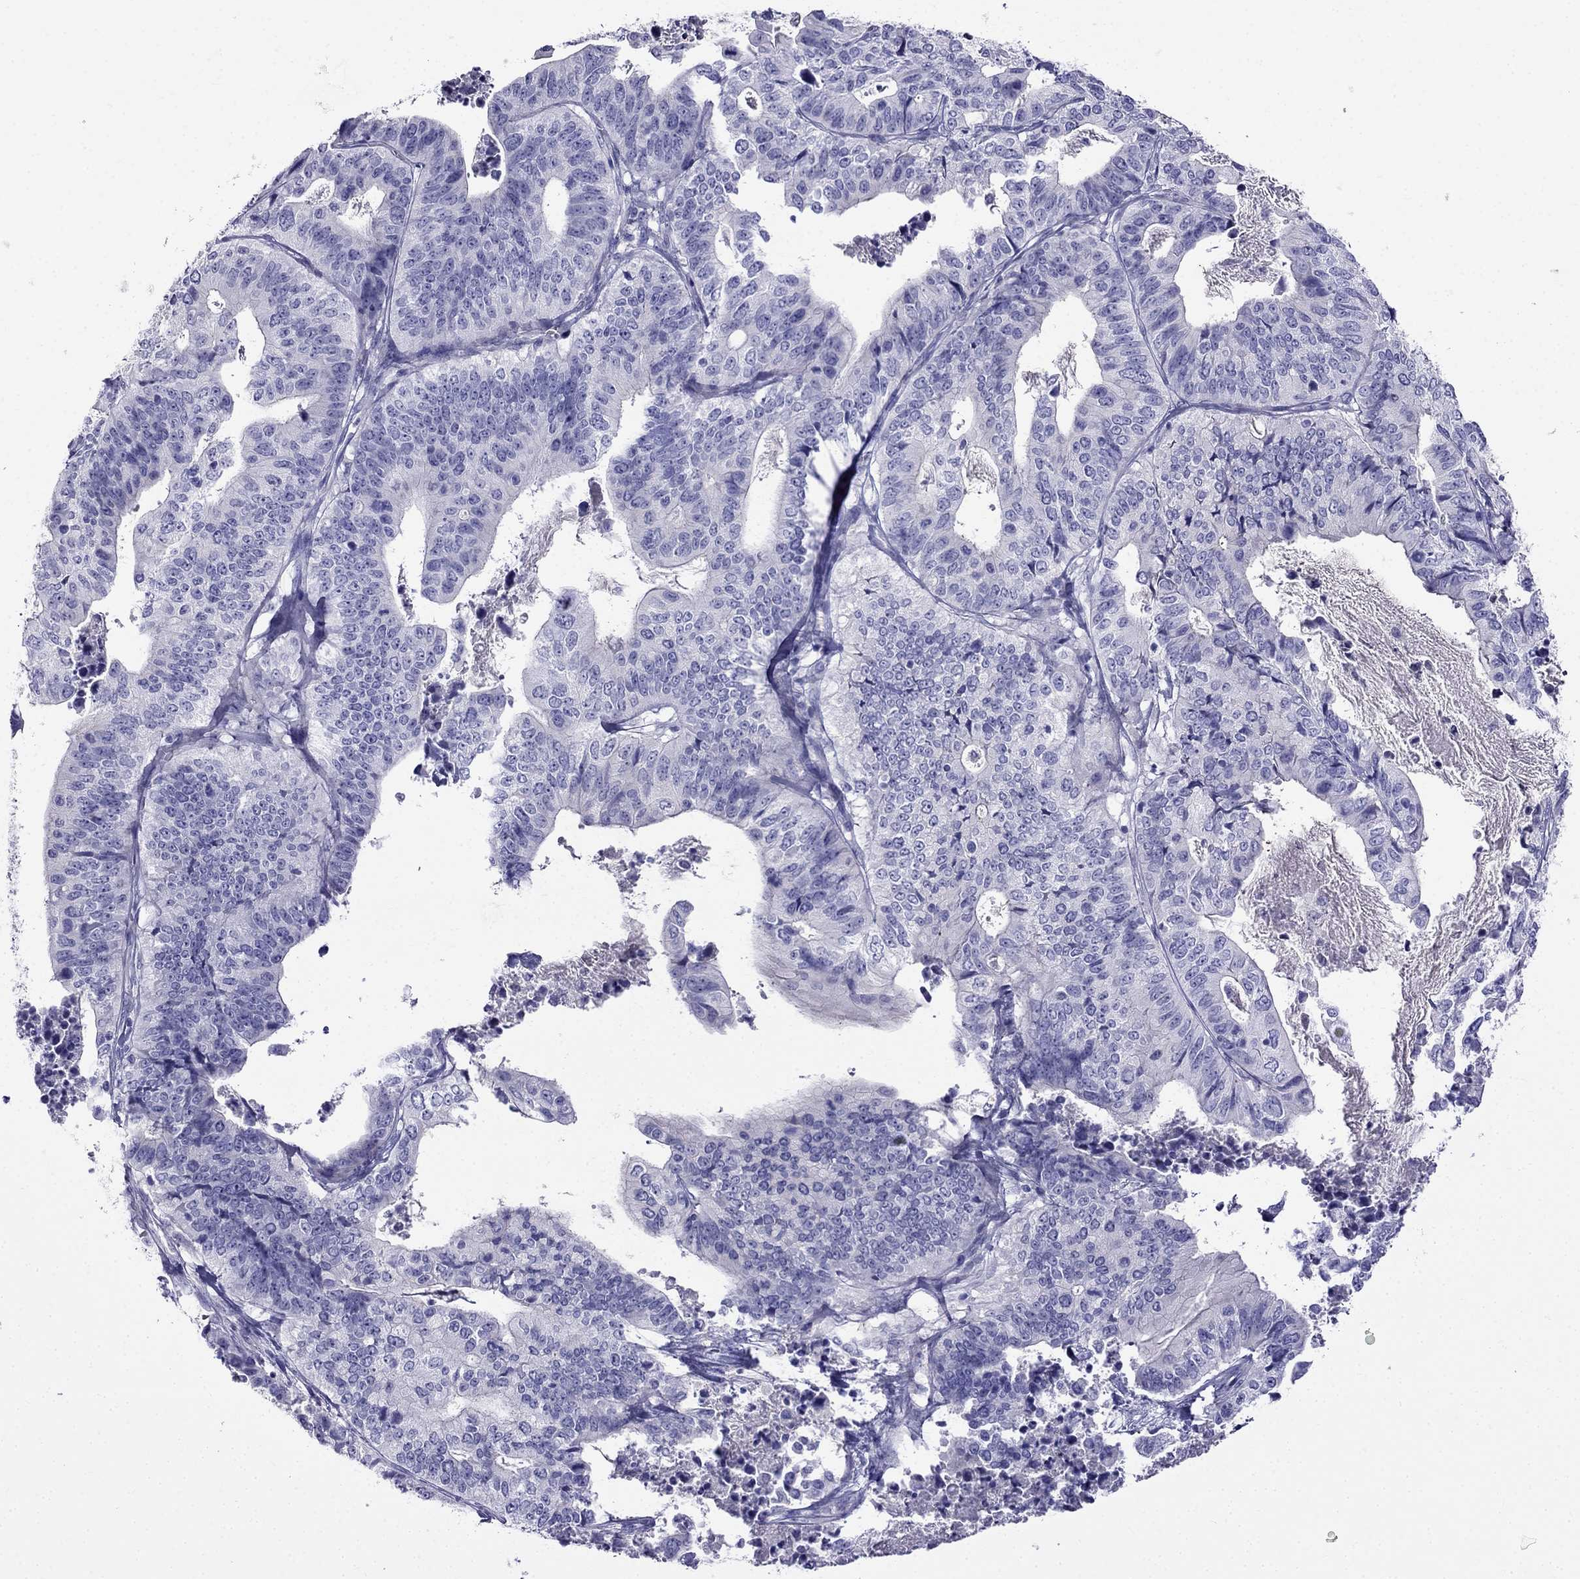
{"staining": {"intensity": "negative", "quantity": "none", "location": "none"}, "tissue": "stomach cancer", "cell_type": "Tumor cells", "image_type": "cancer", "snomed": [{"axis": "morphology", "description": "Adenocarcinoma, NOS"}, {"axis": "topography", "description": "Stomach, upper"}], "caption": "Protein analysis of stomach cancer (adenocarcinoma) exhibits no significant positivity in tumor cells. (DAB (3,3'-diaminobenzidine) immunohistochemistry (IHC) visualized using brightfield microscopy, high magnification).", "gene": "PATE1", "patient": {"sex": "female", "age": 67}}